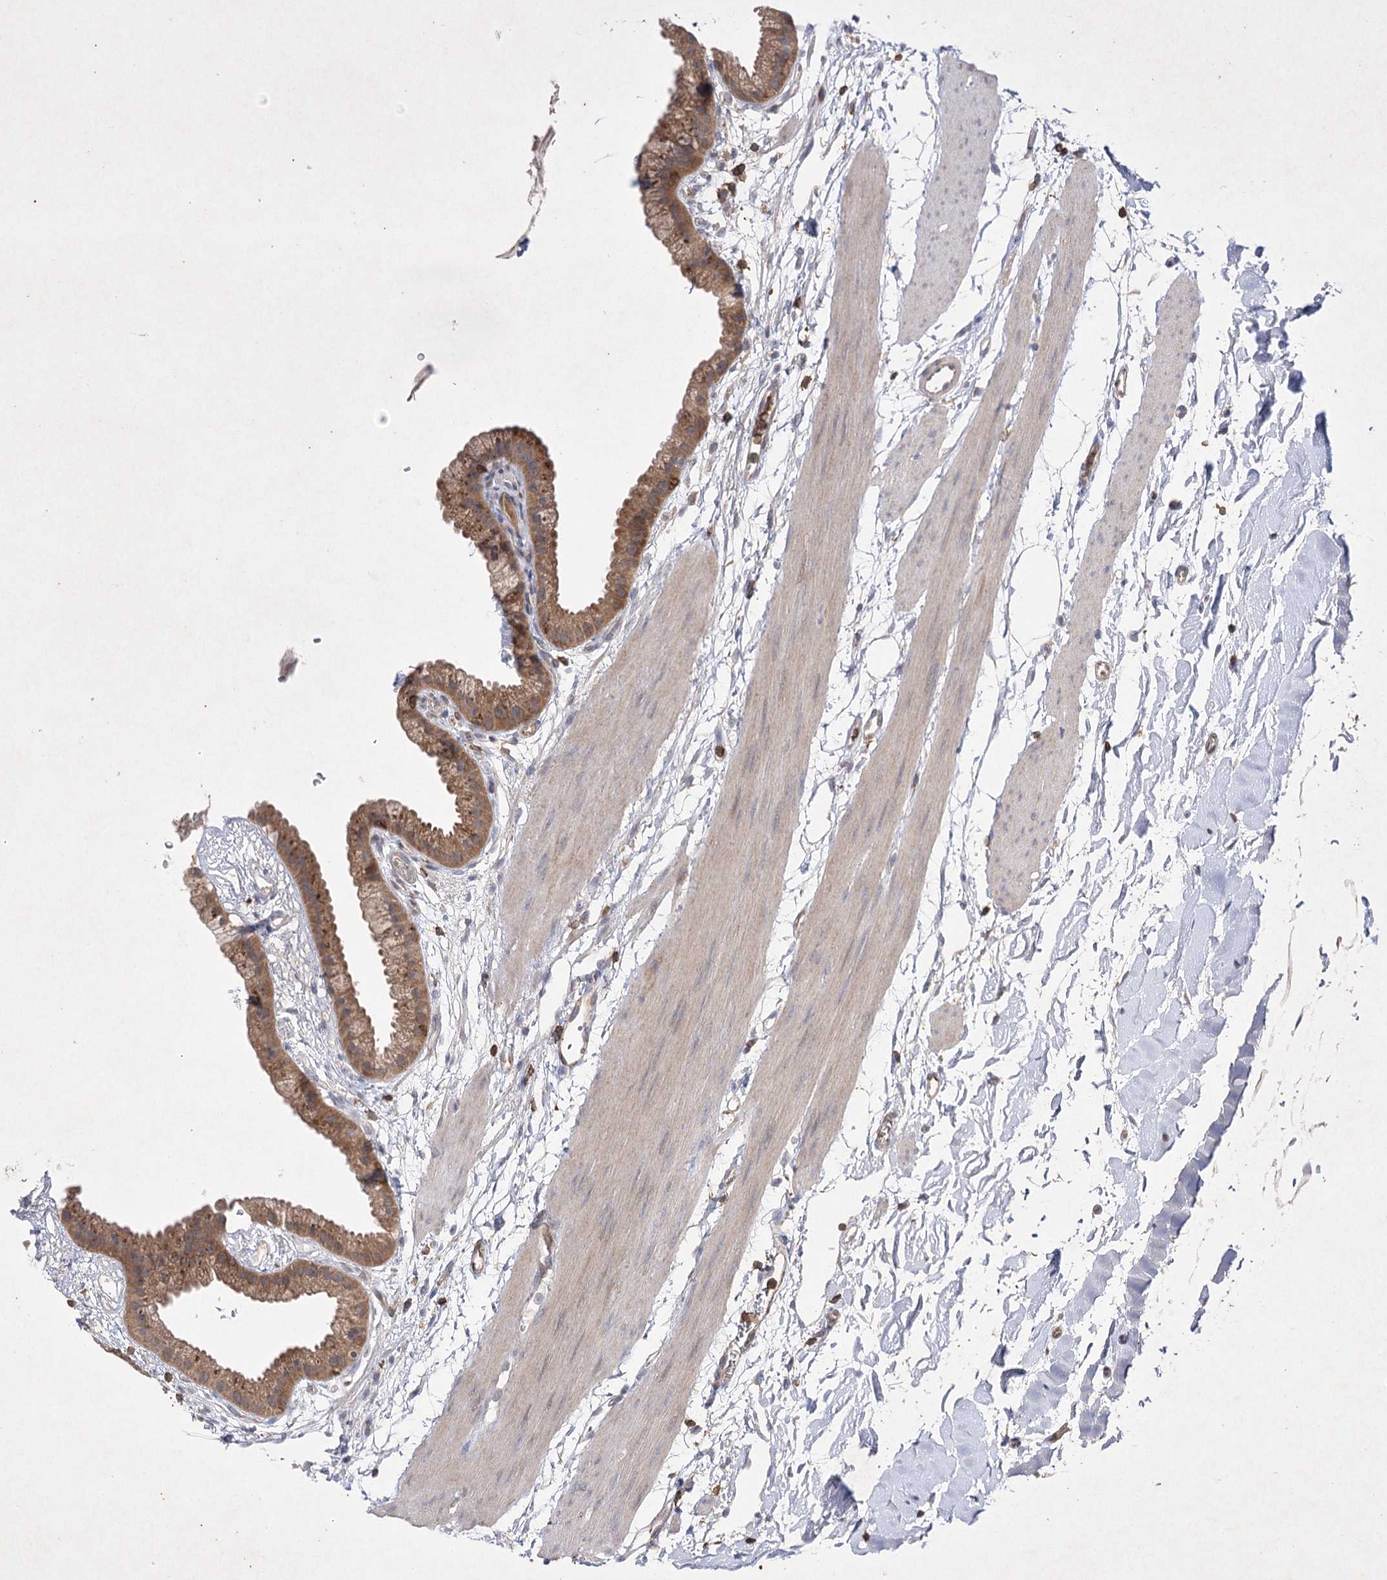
{"staining": {"intensity": "moderate", "quantity": ">75%", "location": "cytoplasmic/membranous"}, "tissue": "gallbladder", "cell_type": "Glandular cells", "image_type": "normal", "snomed": [{"axis": "morphology", "description": "Normal tissue, NOS"}, {"axis": "topography", "description": "Gallbladder"}], "caption": "IHC (DAB) staining of normal gallbladder reveals moderate cytoplasmic/membranous protein staining in approximately >75% of glandular cells.", "gene": "BCR", "patient": {"sex": "female", "age": 64}}